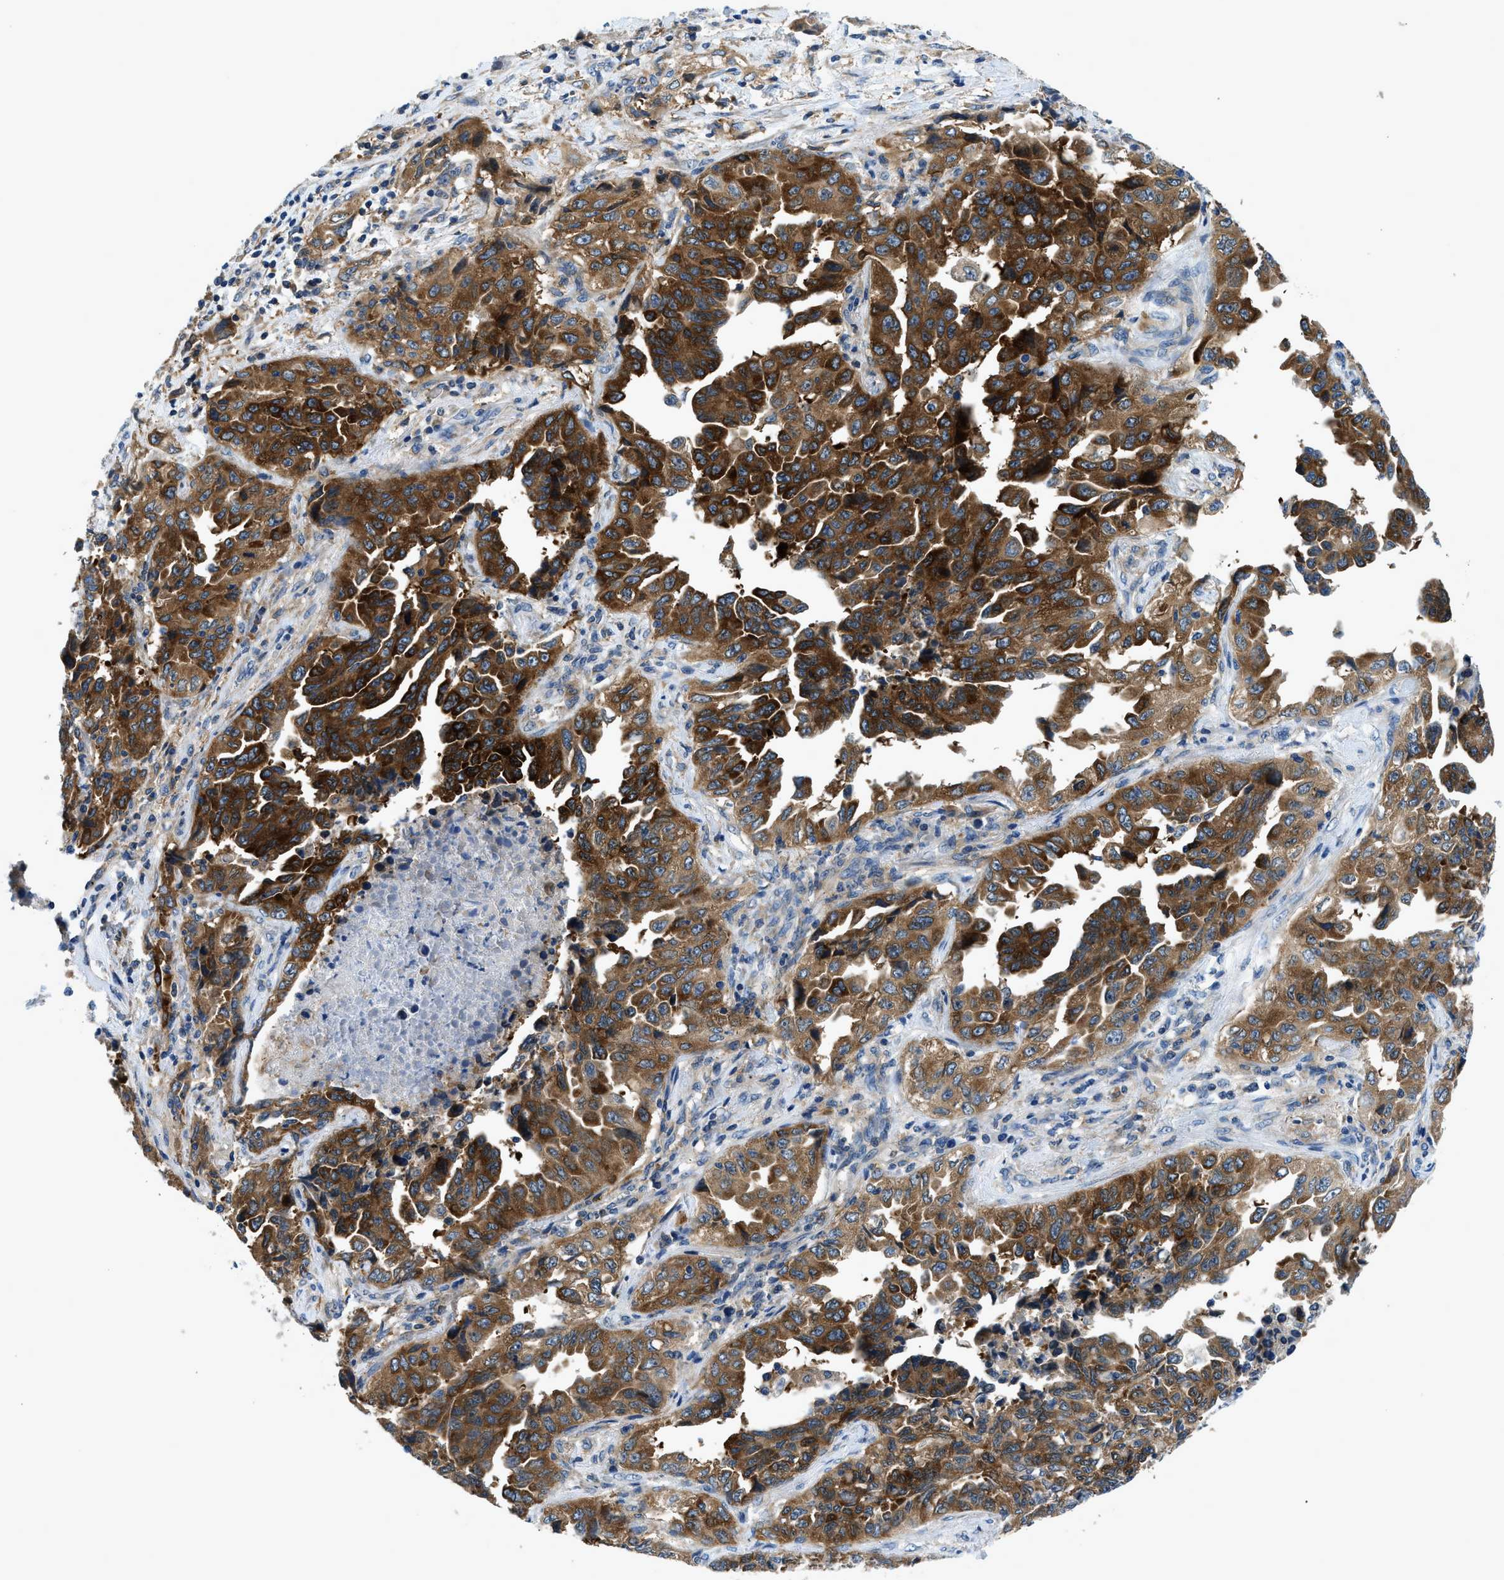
{"staining": {"intensity": "strong", "quantity": ">75%", "location": "cytoplasmic/membranous"}, "tissue": "lung cancer", "cell_type": "Tumor cells", "image_type": "cancer", "snomed": [{"axis": "morphology", "description": "Adenocarcinoma, NOS"}, {"axis": "topography", "description": "Lung"}], "caption": "Strong cytoplasmic/membranous protein expression is appreciated in approximately >75% of tumor cells in adenocarcinoma (lung).", "gene": "LPIN2", "patient": {"sex": "female", "age": 51}}